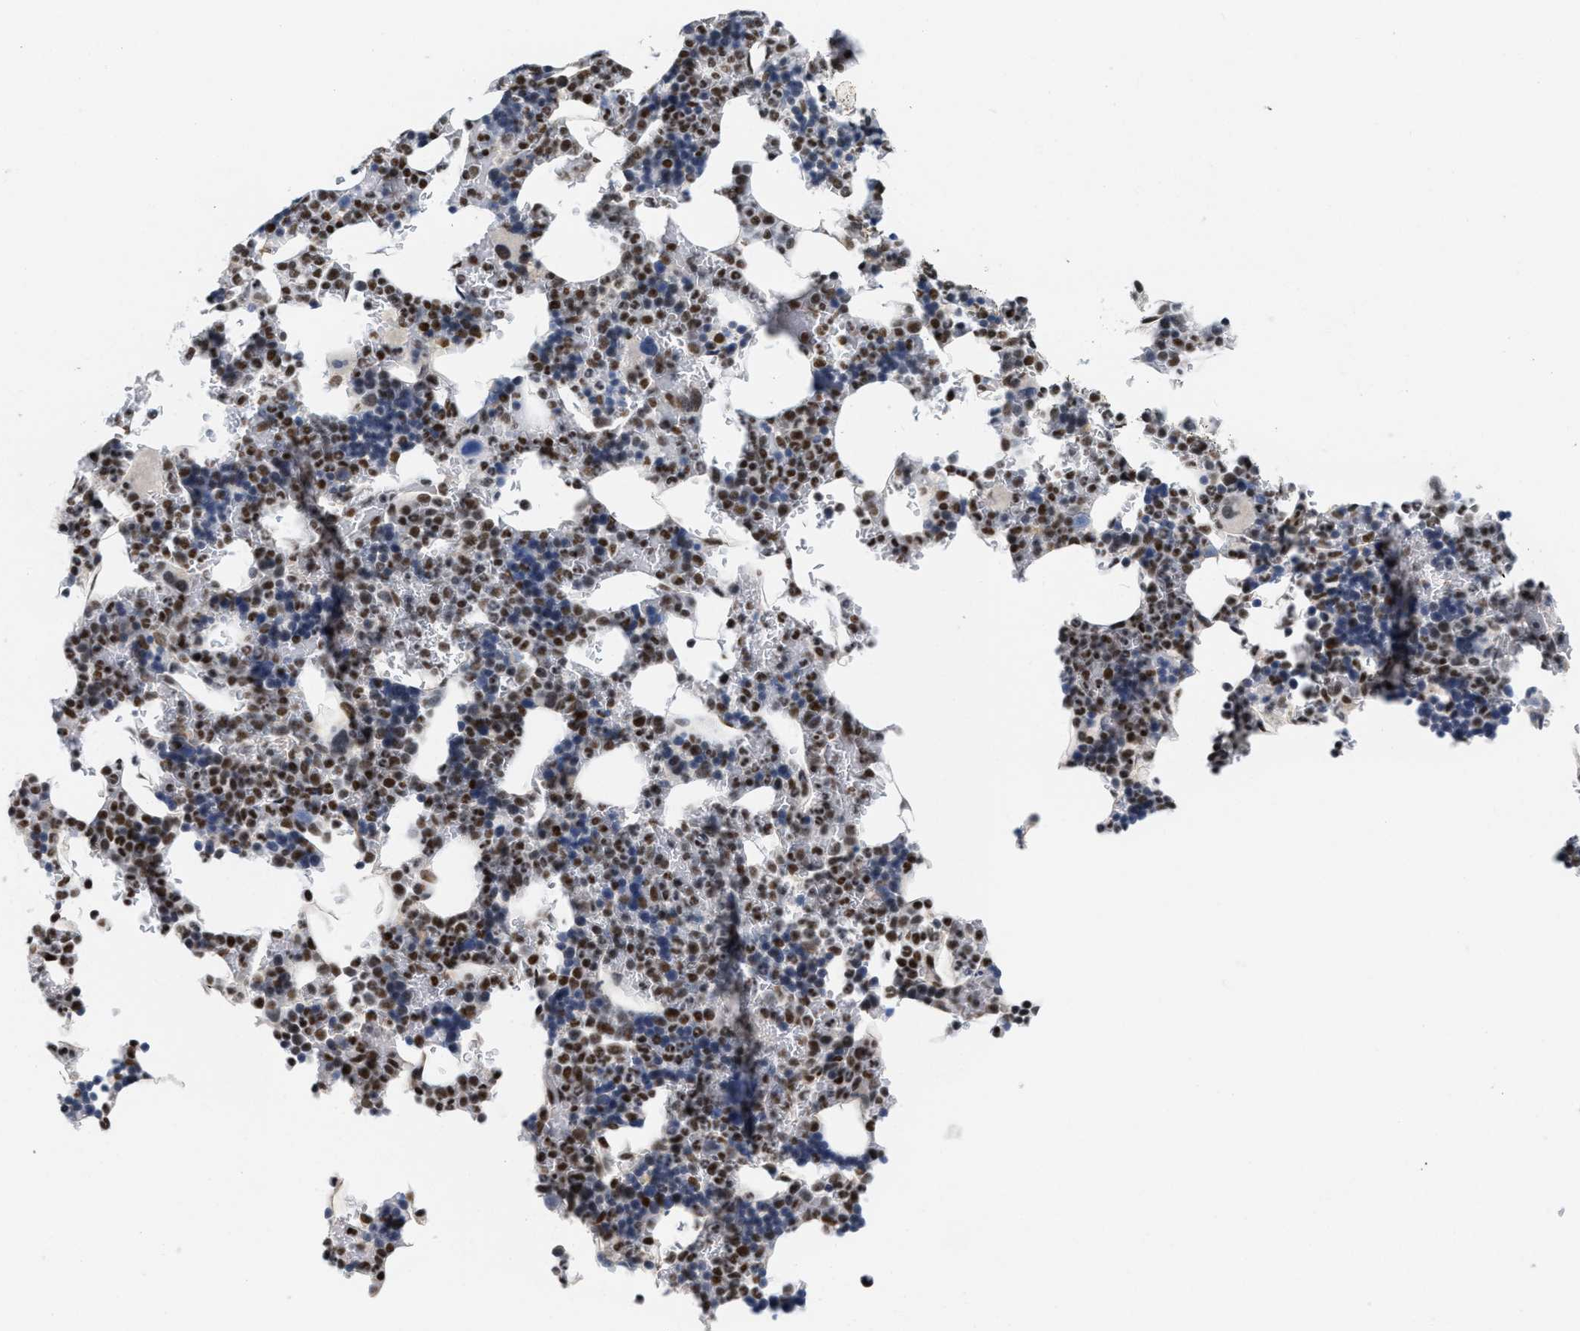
{"staining": {"intensity": "moderate", "quantity": ">75%", "location": "nuclear"}, "tissue": "bone marrow", "cell_type": "Hematopoietic cells", "image_type": "normal", "snomed": [{"axis": "morphology", "description": "Normal tissue, NOS"}, {"axis": "topography", "description": "Bone marrow"}], "caption": "DAB (3,3'-diaminobenzidine) immunohistochemical staining of unremarkable human bone marrow demonstrates moderate nuclear protein expression in about >75% of hematopoietic cells. (DAB (3,3'-diaminobenzidine) IHC with brightfield microscopy, high magnification).", "gene": "MIER1", "patient": {"sex": "female", "age": 81}}